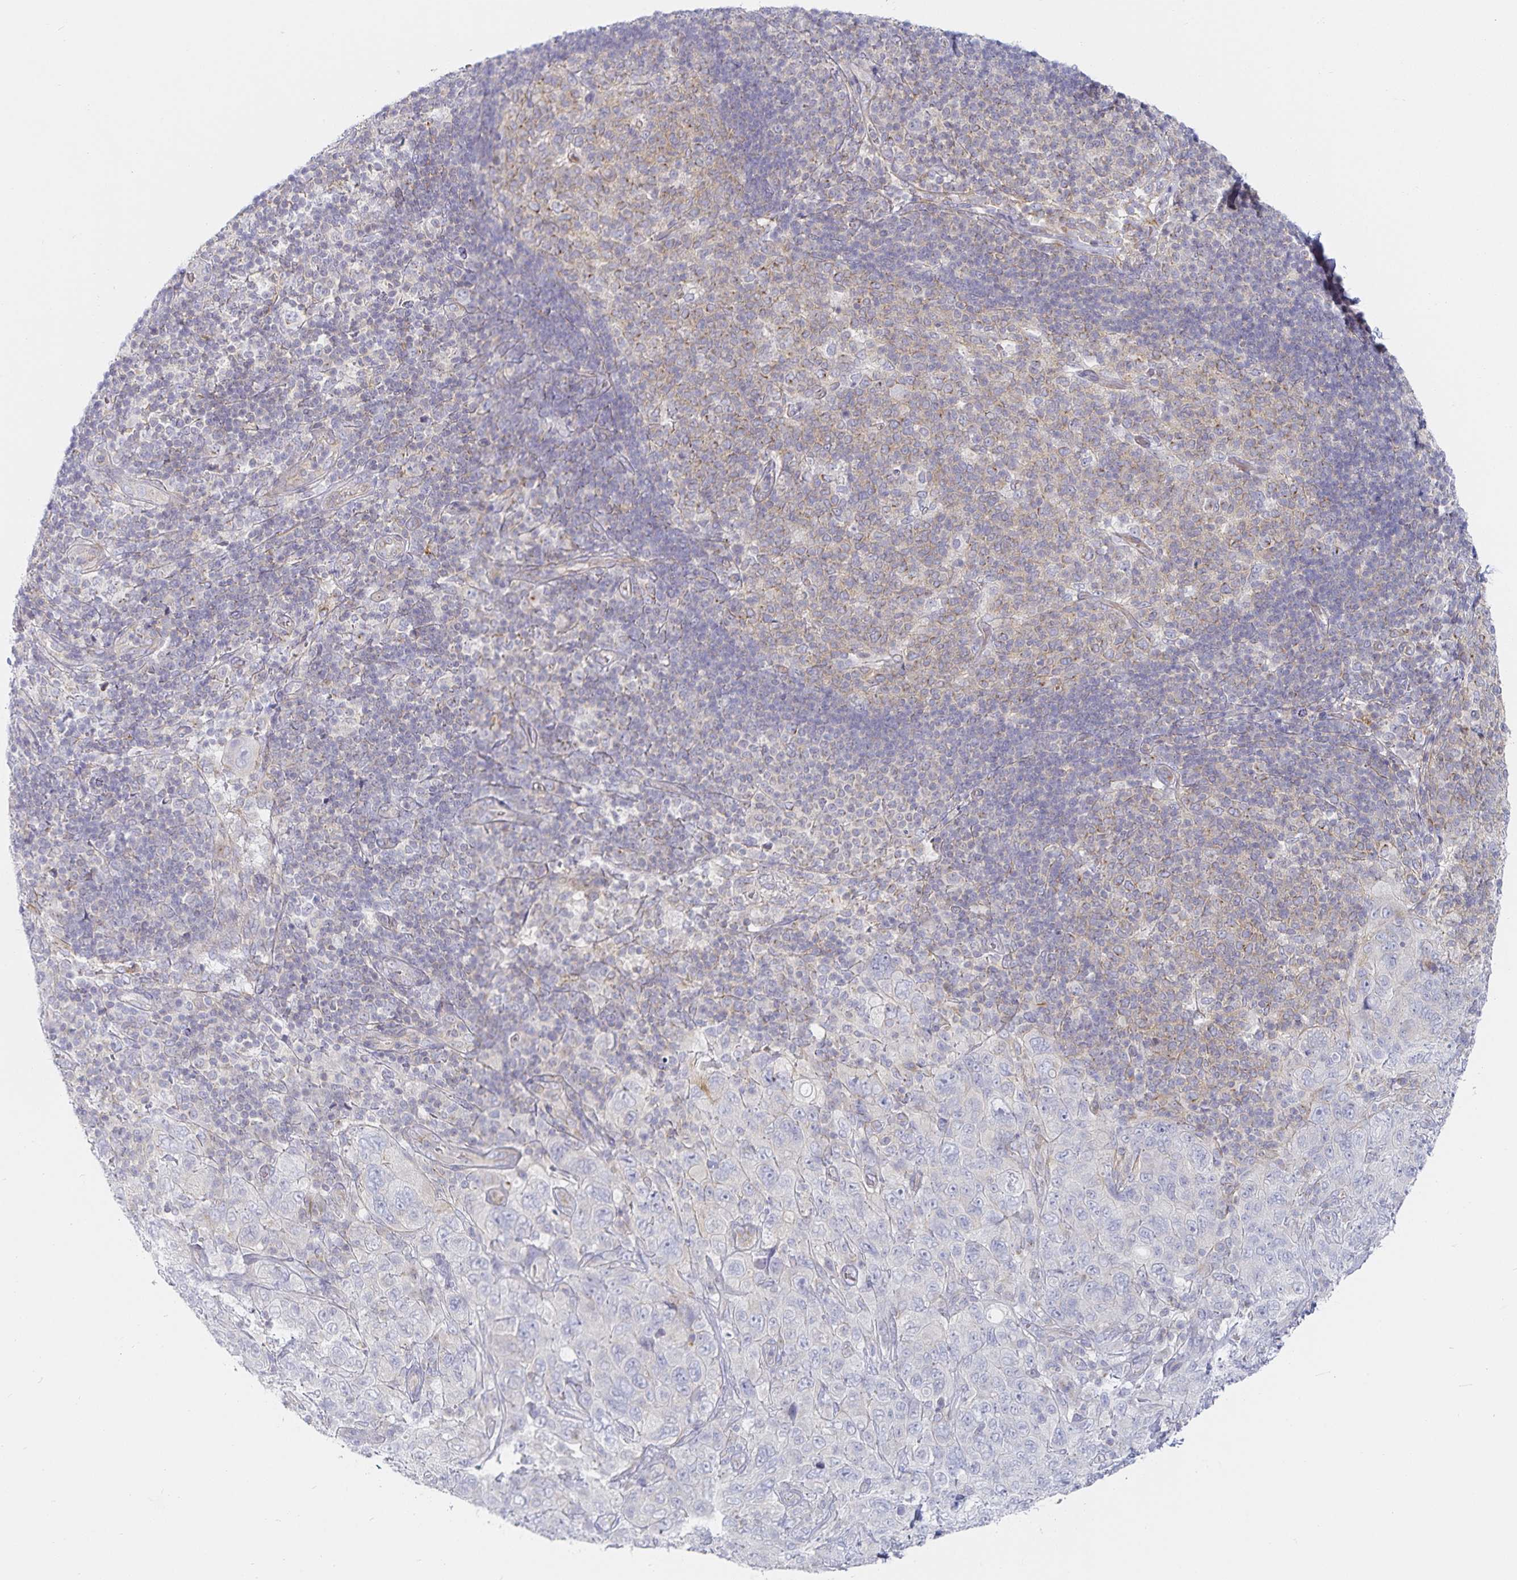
{"staining": {"intensity": "negative", "quantity": "none", "location": "none"}, "tissue": "pancreatic cancer", "cell_type": "Tumor cells", "image_type": "cancer", "snomed": [{"axis": "morphology", "description": "Adenocarcinoma, NOS"}, {"axis": "topography", "description": "Pancreas"}], "caption": "High power microscopy image of an IHC histopathology image of pancreatic cancer (adenocarcinoma), revealing no significant staining in tumor cells.", "gene": "SFTPA1", "patient": {"sex": "male", "age": 68}}